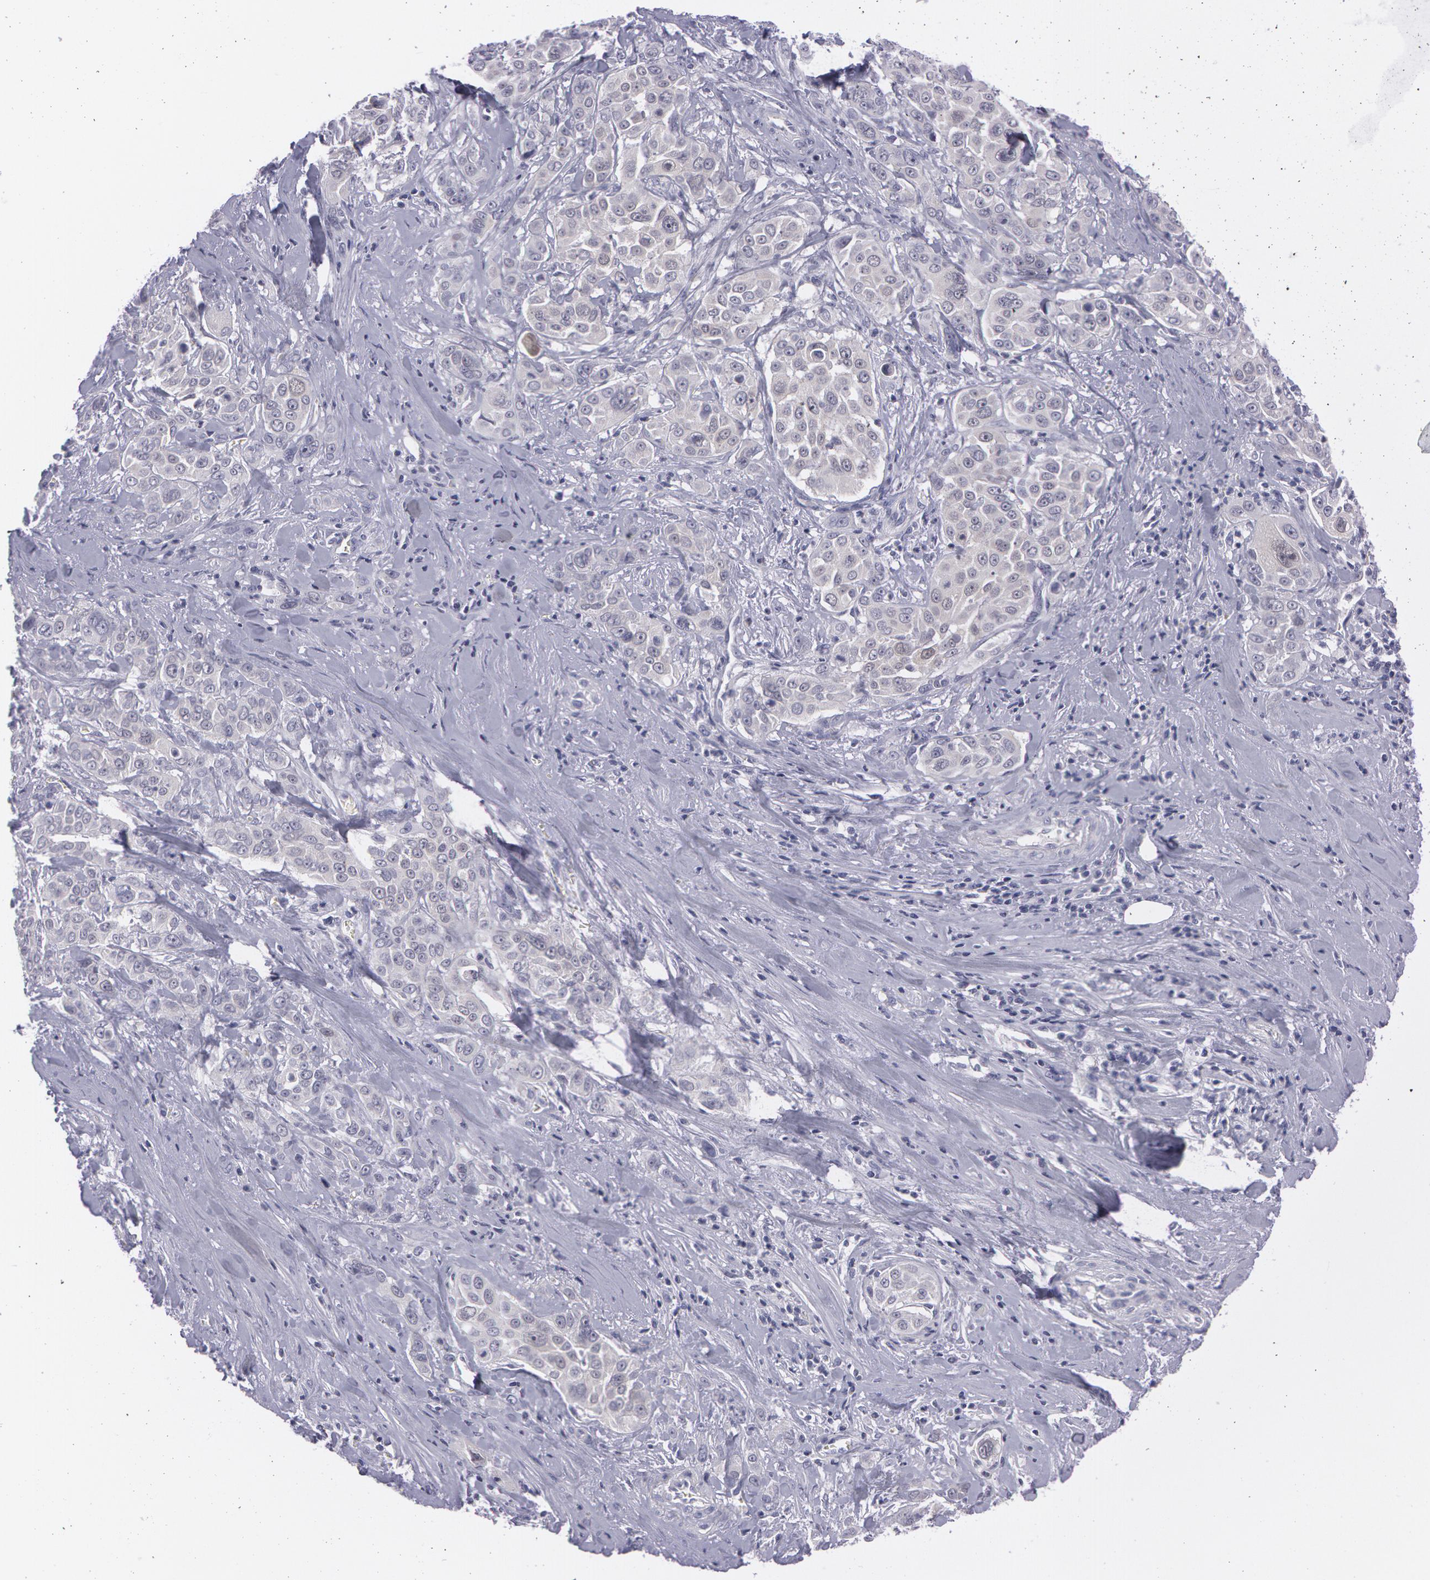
{"staining": {"intensity": "negative", "quantity": "none", "location": "none"}, "tissue": "pancreatic cancer", "cell_type": "Tumor cells", "image_type": "cancer", "snomed": [{"axis": "morphology", "description": "Adenocarcinoma, NOS"}, {"axis": "topography", "description": "Pancreas"}], "caption": "An immunohistochemistry (IHC) image of adenocarcinoma (pancreatic) is shown. There is no staining in tumor cells of adenocarcinoma (pancreatic).", "gene": "IL1RN", "patient": {"sex": "female", "age": 52}}